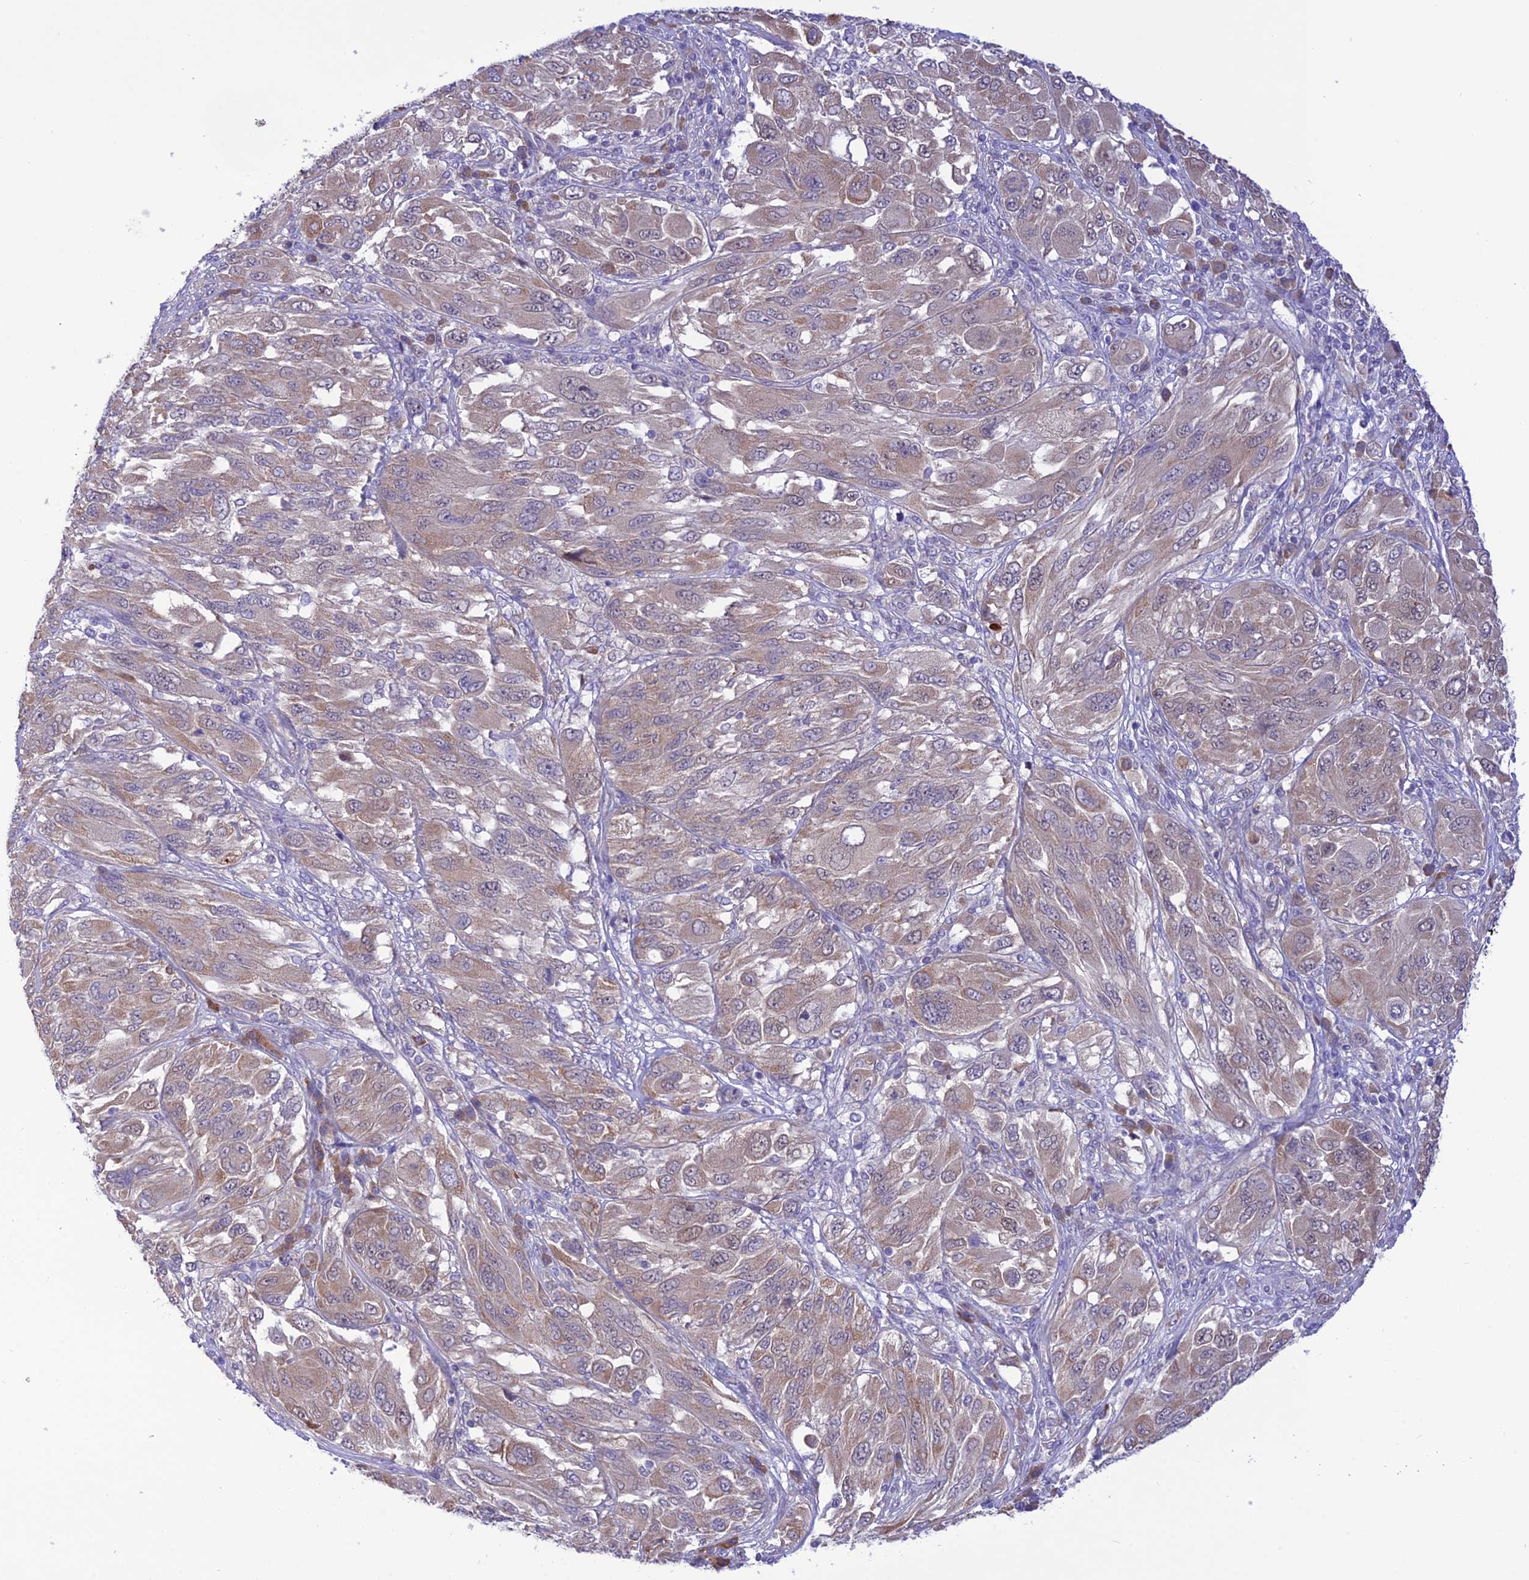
{"staining": {"intensity": "weak", "quantity": "25%-75%", "location": "cytoplasmic/membranous"}, "tissue": "melanoma", "cell_type": "Tumor cells", "image_type": "cancer", "snomed": [{"axis": "morphology", "description": "Malignant melanoma, NOS"}, {"axis": "topography", "description": "Skin"}], "caption": "Immunohistochemistry (IHC) micrograph of neoplastic tissue: melanoma stained using IHC shows low levels of weak protein expression localized specifically in the cytoplasmic/membranous of tumor cells, appearing as a cytoplasmic/membranous brown color.", "gene": "RNF126", "patient": {"sex": "female", "age": 91}}